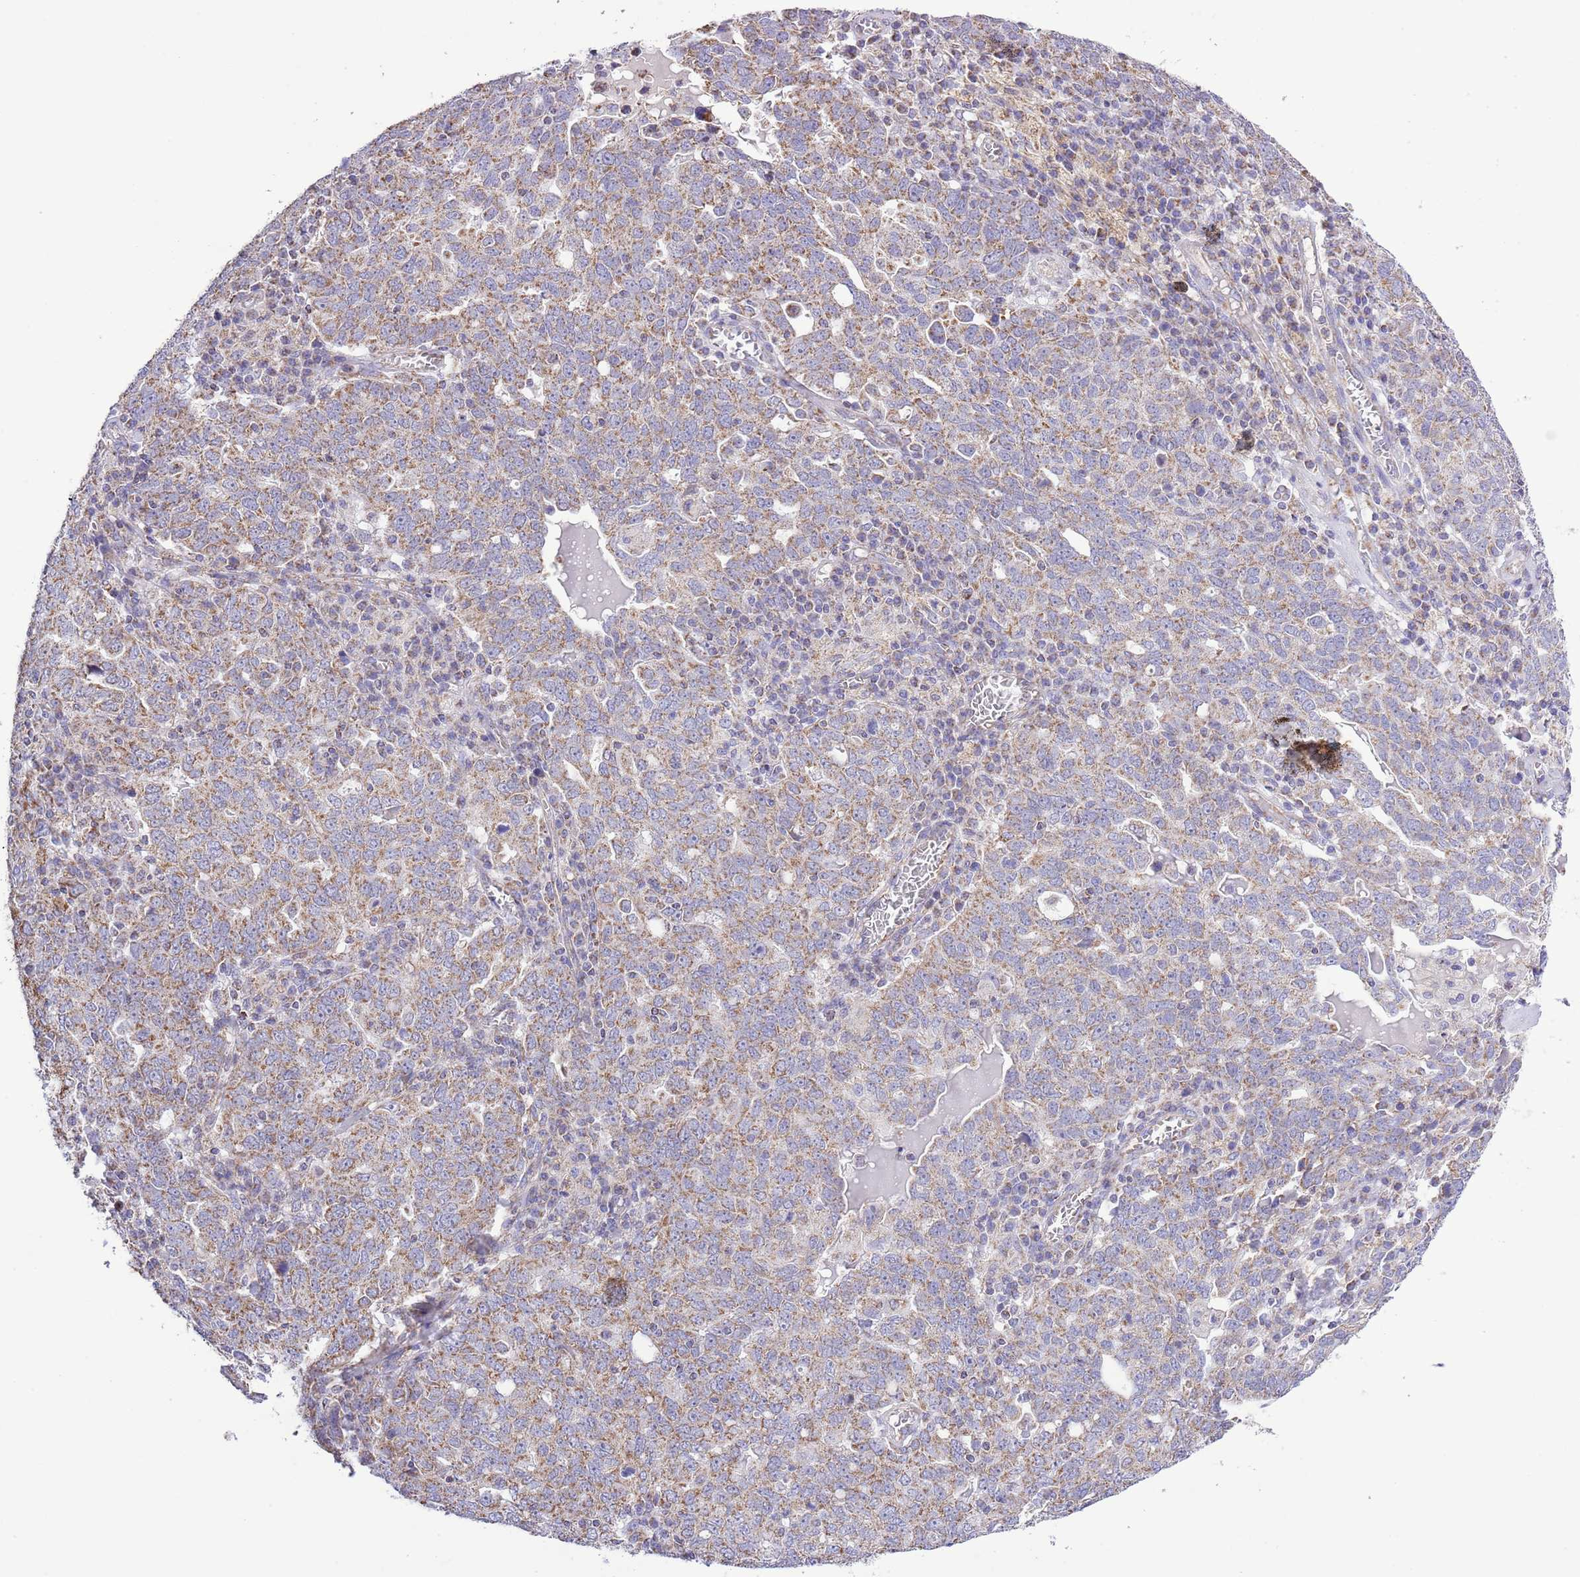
{"staining": {"intensity": "moderate", "quantity": ">75%", "location": "cytoplasmic/membranous"}, "tissue": "ovarian cancer", "cell_type": "Tumor cells", "image_type": "cancer", "snomed": [{"axis": "morphology", "description": "Carcinoma, endometroid"}, {"axis": "topography", "description": "Ovary"}], "caption": "This image shows ovarian endometroid carcinoma stained with immunohistochemistry to label a protein in brown. The cytoplasmic/membranous of tumor cells show moderate positivity for the protein. Nuclei are counter-stained blue.", "gene": "TEKTIP1", "patient": {"sex": "female", "age": 62}}